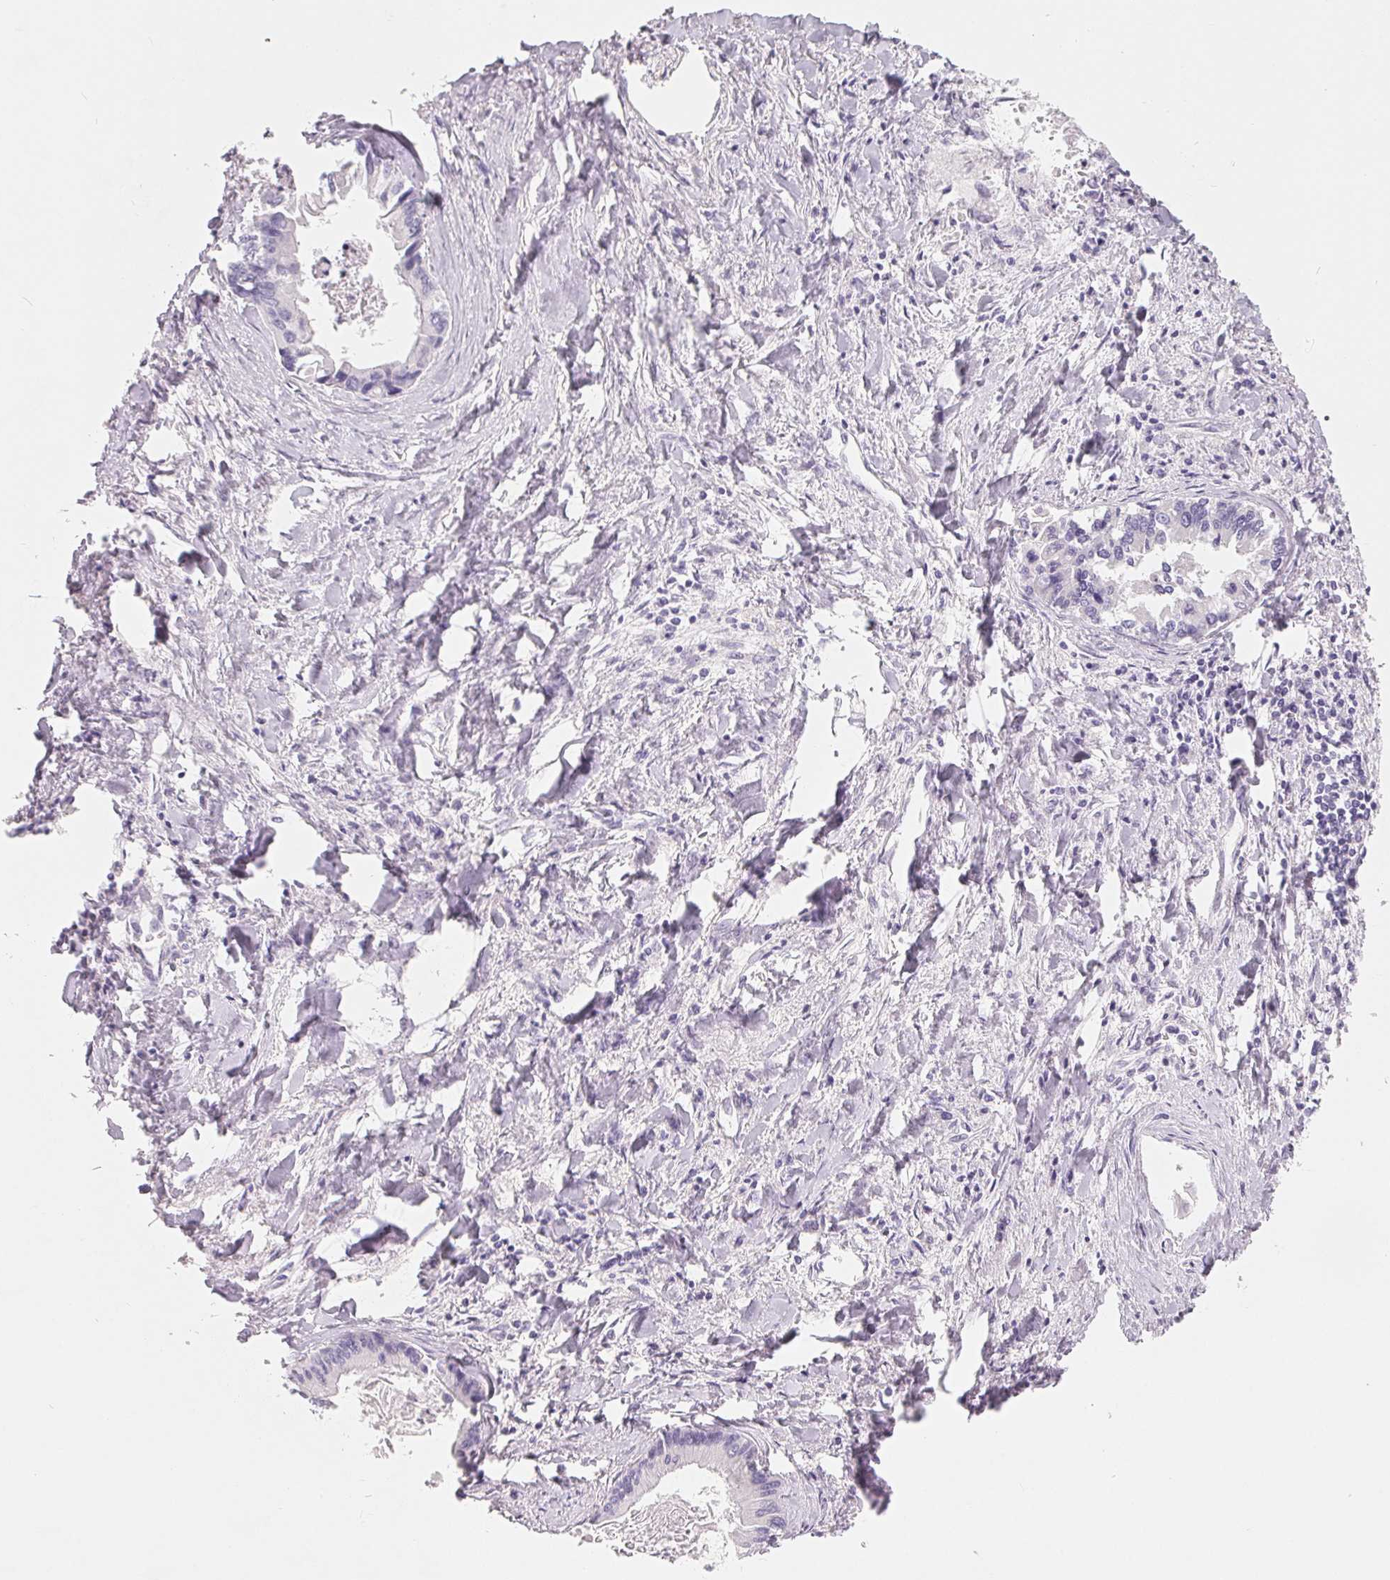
{"staining": {"intensity": "negative", "quantity": "none", "location": "none"}, "tissue": "liver cancer", "cell_type": "Tumor cells", "image_type": "cancer", "snomed": [{"axis": "morphology", "description": "Cholangiocarcinoma"}, {"axis": "topography", "description": "Liver"}], "caption": "High magnification brightfield microscopy of liver cholangiocarcinoma stained with DAB (brown) and counterstained with hematoxylin (blue): tumor cells show no significant expression.", "gene": "SPACA5B", "patient": {"sex": "male", "age": 66}}